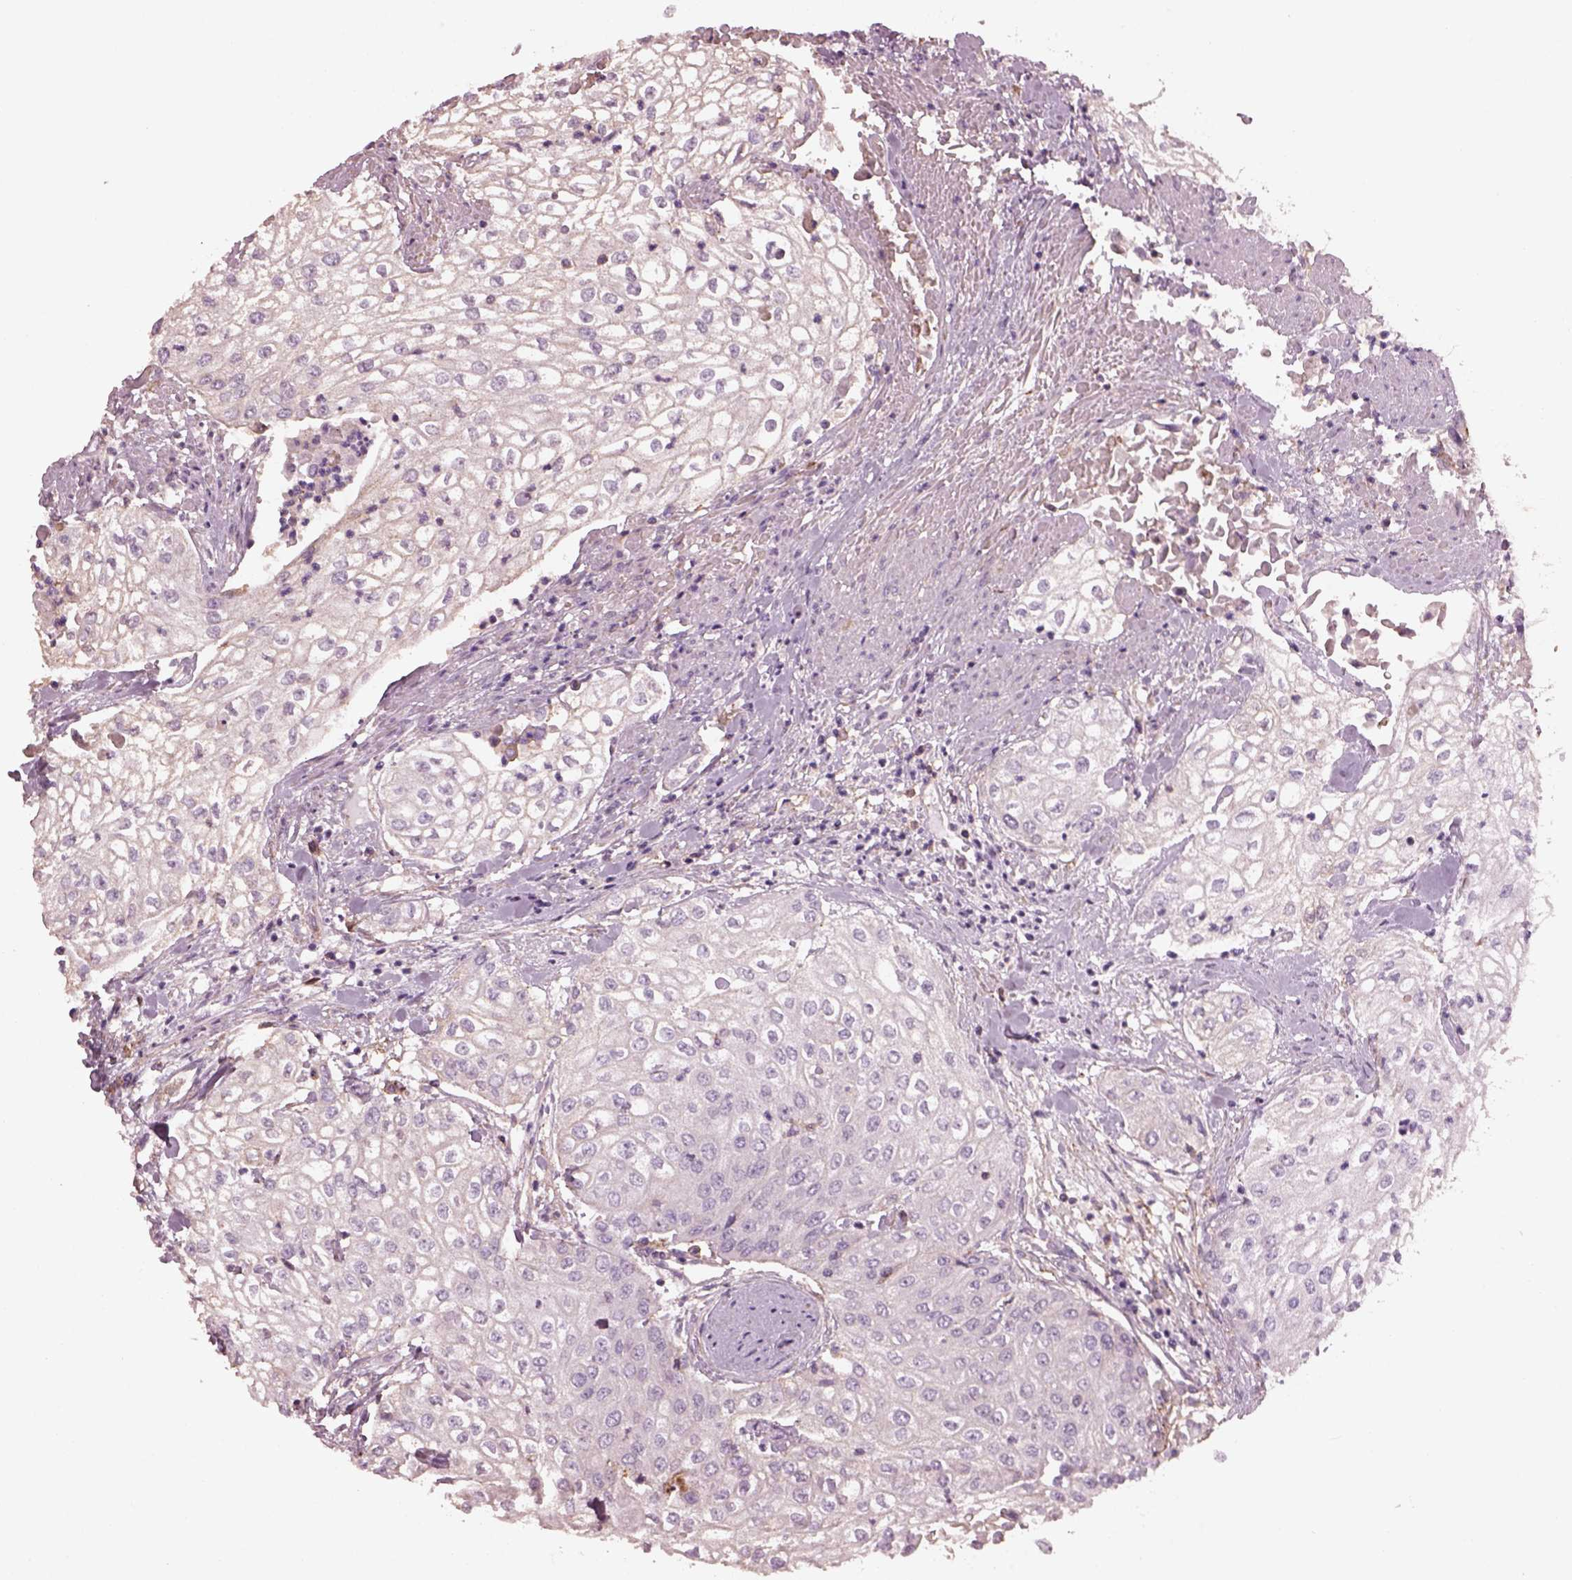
{"staining": {"intensity": "negative", "quantity": "none", "location": "none"}, "tissue": "urothelial cancer", "cell_type": "Tumor cells", "image_type": "cancer", "snomed": [{"axis": "morphology", "description": "Urothelial carcinoma, High grade"}, {"axis": "topography", "description": "Urinary bladder"}], "caption": "IHC micrograph of neoplastic tissue: urothelial carcinoma (high-grade) stained with DAB (3,3'-diaminobenzidine) displays no significant protein positivity in tumor cells.", "gene": "SRI", "patient": {"sex": "male", "age": 62}}